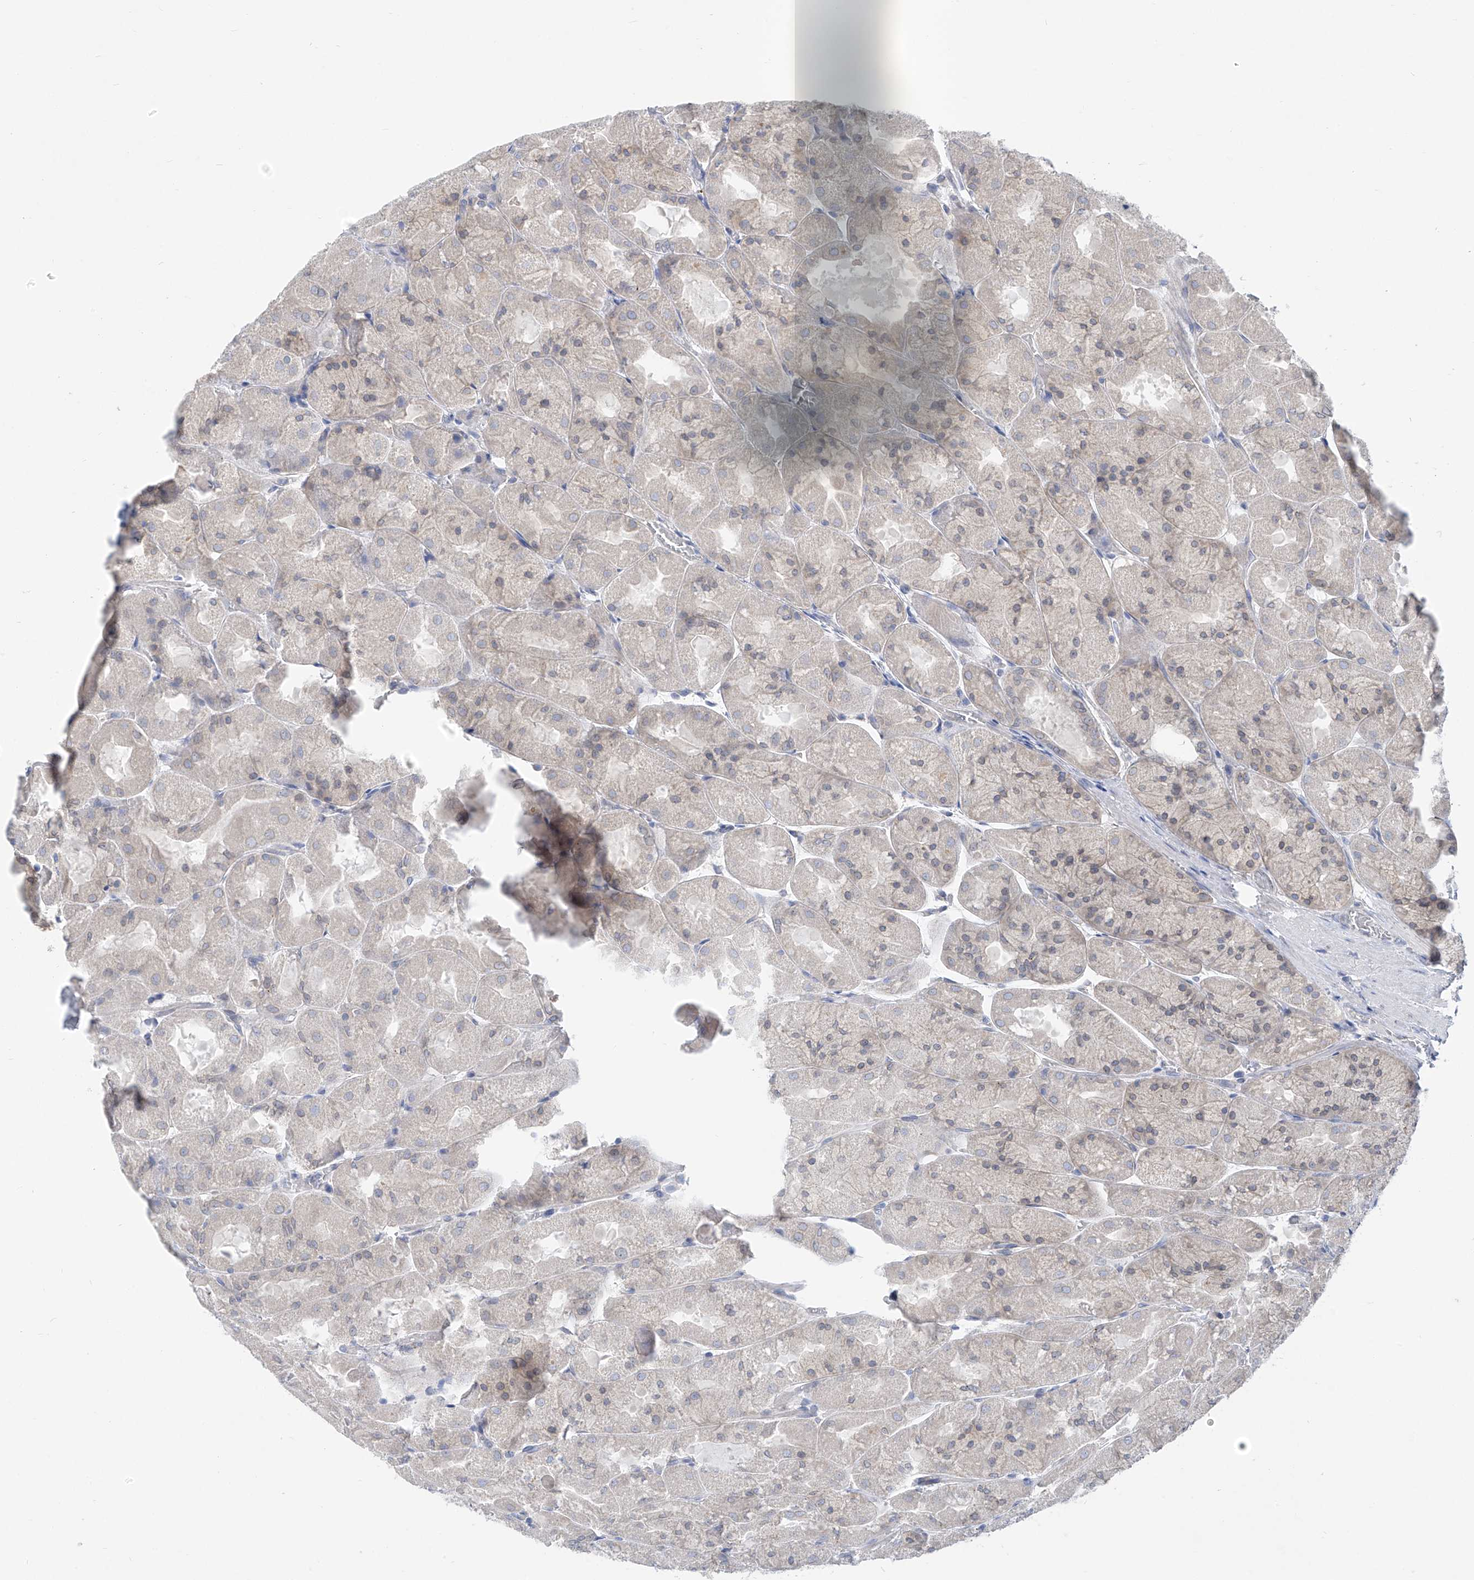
{"staining": {"intensity": "moderate", "quantity": "25%-75%", "location": "cytoplasmic/membranous,nuclear"}, "tissue": "stomach", "cell_type": "Glandular cells", "image_type": "normal", "snomed": [{"axis": "morphology", "description": "Normal tissue, NOS"}, {"axis": "topography", "description": "Stomach"}], "caption": "Glandular cells reveal moderate cytoplasmic/membranous,nuclear positivity in about 25%-75% of cells in normal stomach. The protein of interest is shown in brown color, while the nuclei are stained blue.", "gene": "KRTAP25", "patient": {"sex": "female", "age": 61}}